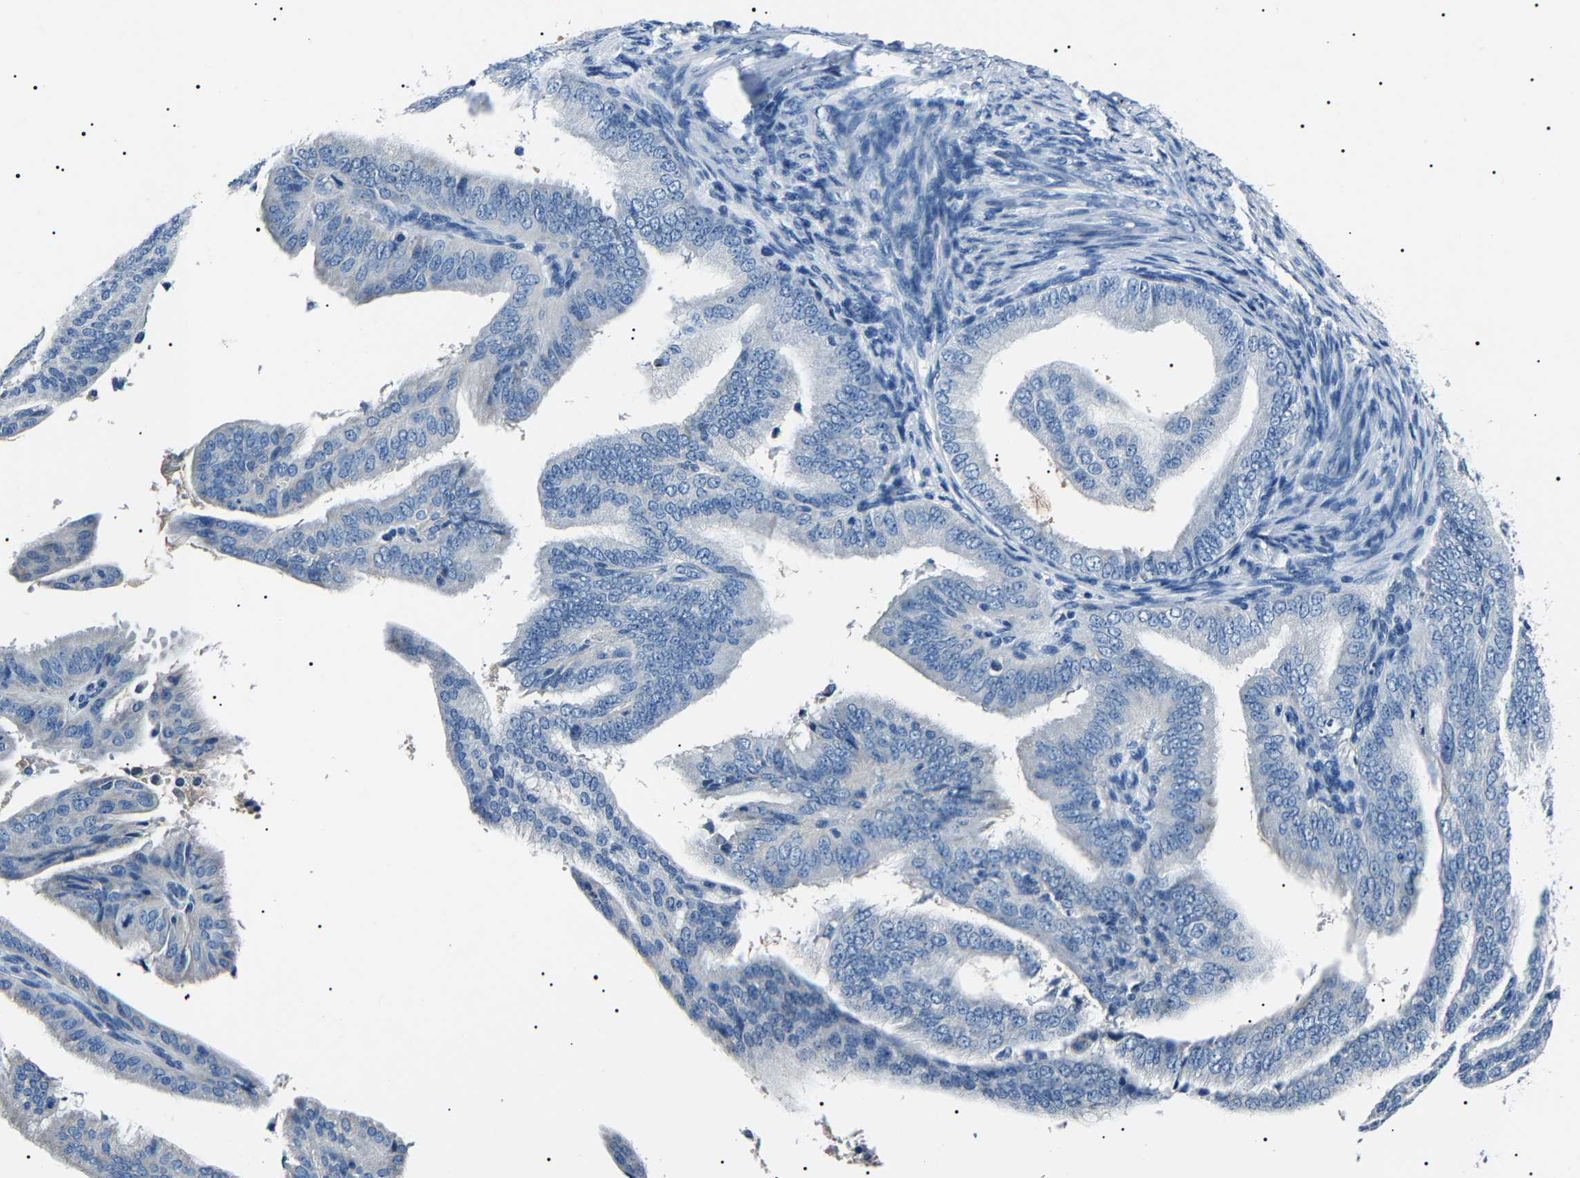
{"staining": {"intensity": "negative", "quantity": "none", "location": "none"}, "tissue": "endometrial cancer", "cell_type": "Tumor cells", "image_type": "cancer", "snomed": [{"axis": "morphology", "description": "Adenocarcinoma, NOS"}, {"axis": "topography", "description": "Endometrium"}], "caption": "The micrograph displays no significant positivity in tumor cells of endometrial cancer (adenocarcinoma).", "gene": "KLK15", "patient": {"sex": "female", "age": 58}}